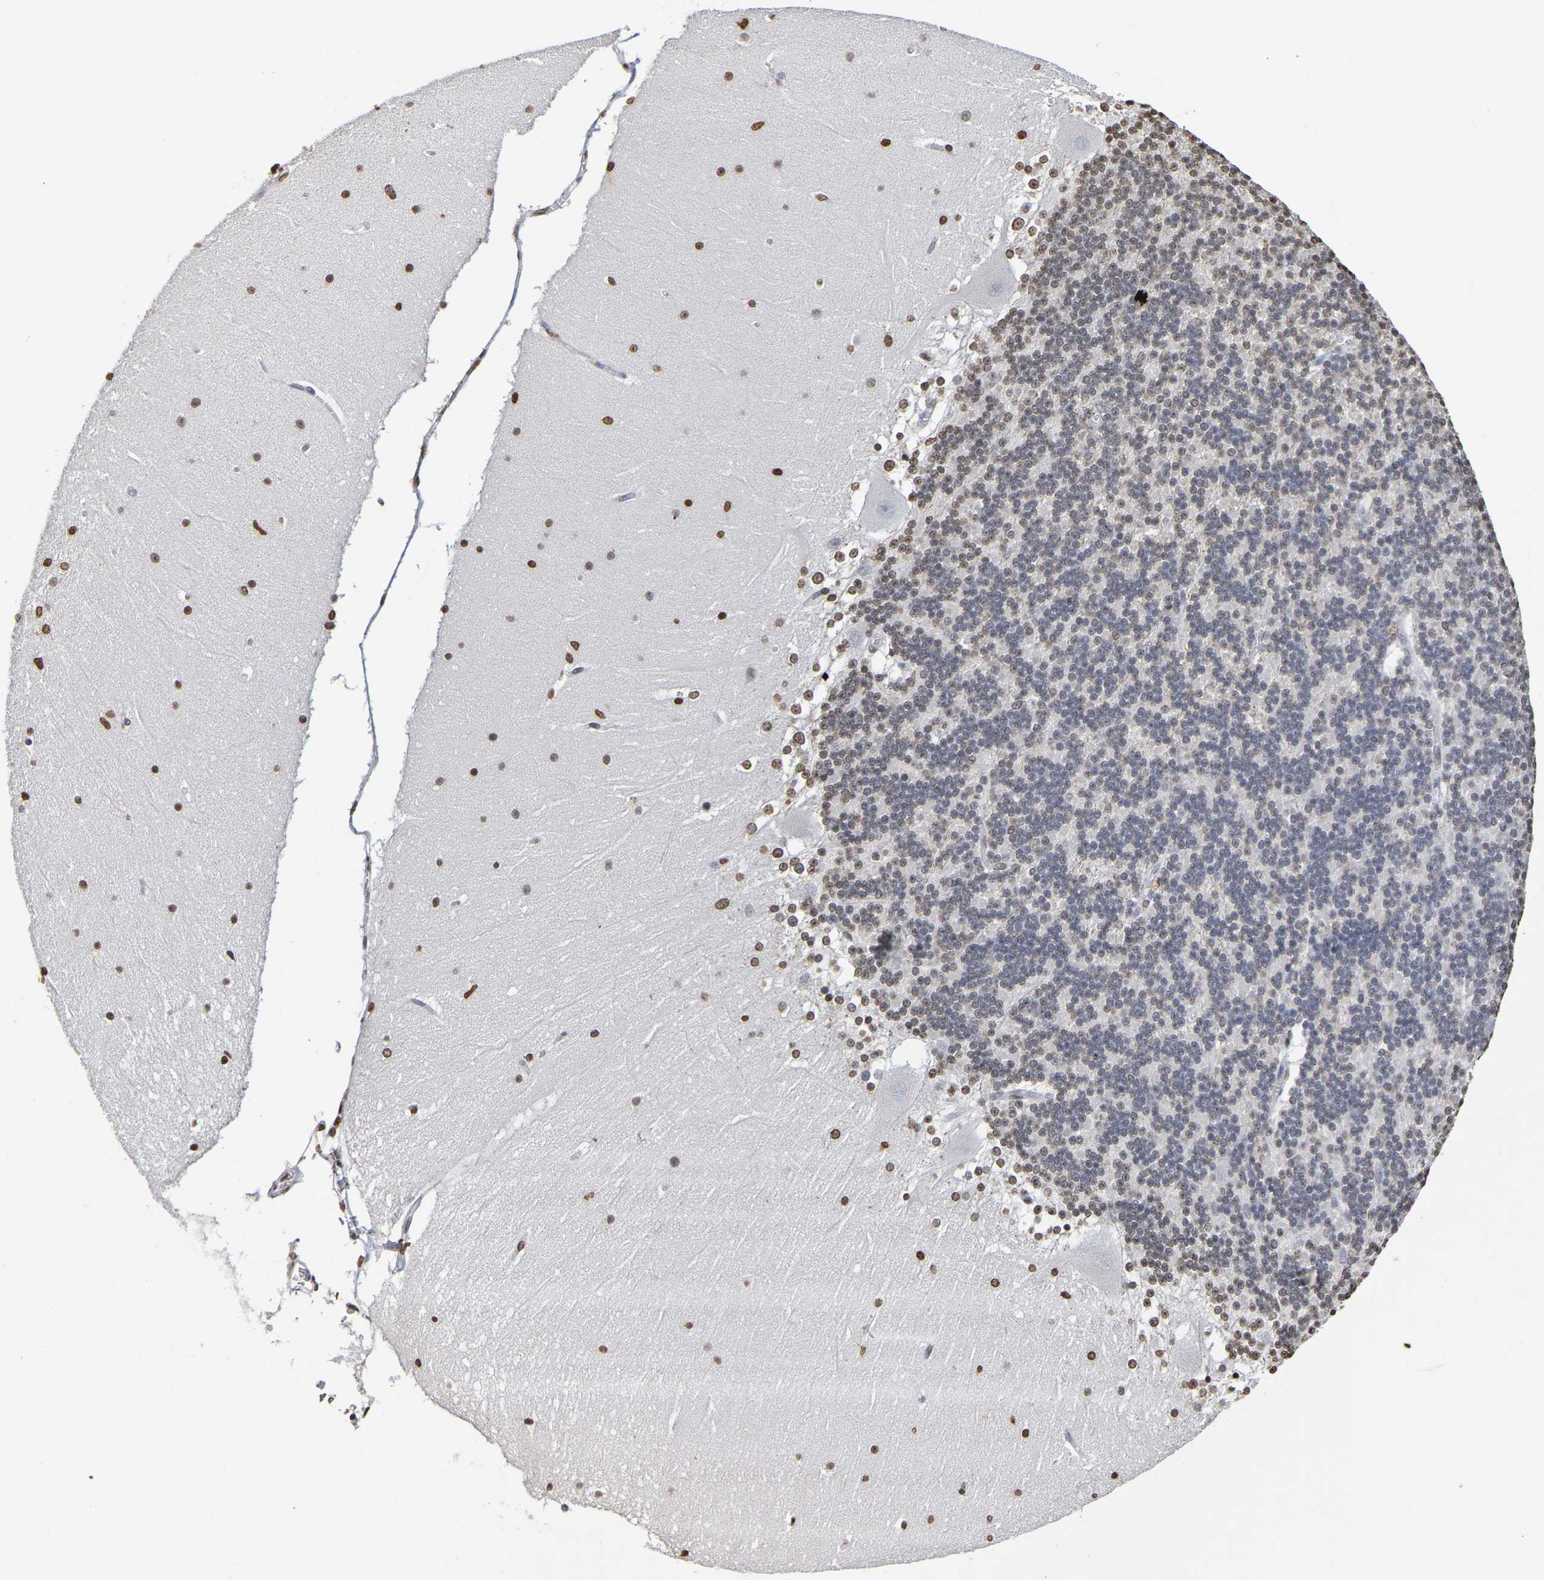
{"staining": {"intensity": "moderate", "quantity": "<25%", "location": "nuclear"}, "tissue": "cerebellum", "cell_type": "Cells in granular layer", "image_type": "normal", "snomed": [{"axis": "morphology", "description": "Normal tissue, NOS"}, {"axis": "topography", "description": "Cerebellum"}], "caption": "IHC micrograph of benign human cerebellum stained for a protein (brown), which displays low levels of moderate nuclear positivity in about <25% of cells in granular layer.", "gene": "ATF4", "patient": {"sex": "female", "age": 19}}